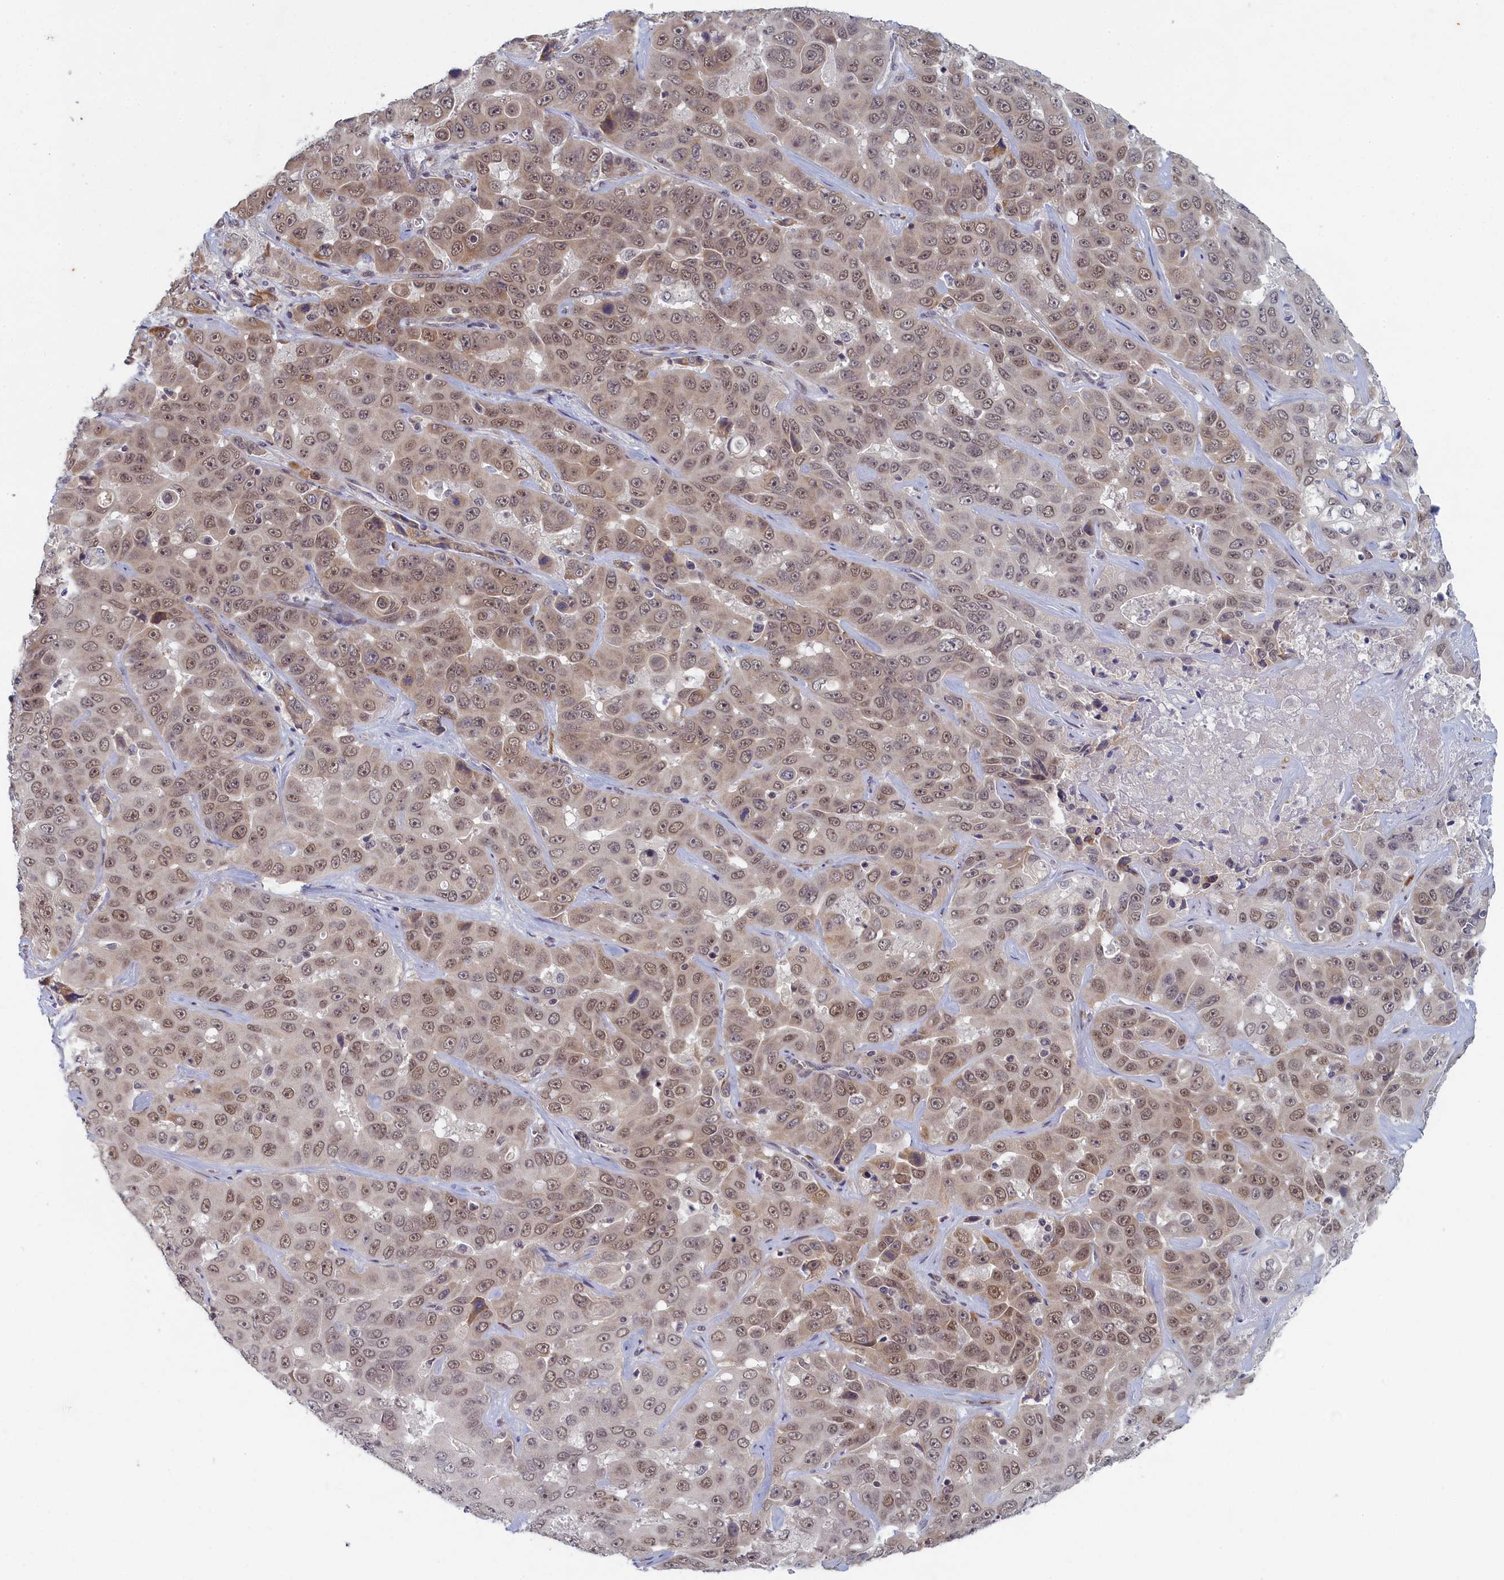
{"staining": {"intensity": "weak", "quantity": ">75%", "location": "nuclear"}, "tissue": "liver cancer", "cell_type": "Tumor cells", "image_type": "cancer", "snomed": [{"axis": "morphology", "description": "Cholangiocarcinoma"}, {"axis": "topography", "description": "Liver"}], "caption": "A low amount of weak nuclear expression is present in about >75% of tumor cells in liver cholangiocarcinoma tissue. (IHC, brightfield microscopy, high magnification).", "gene": "DNAJC17", "patient": {"sex": "female", "age": 52}}